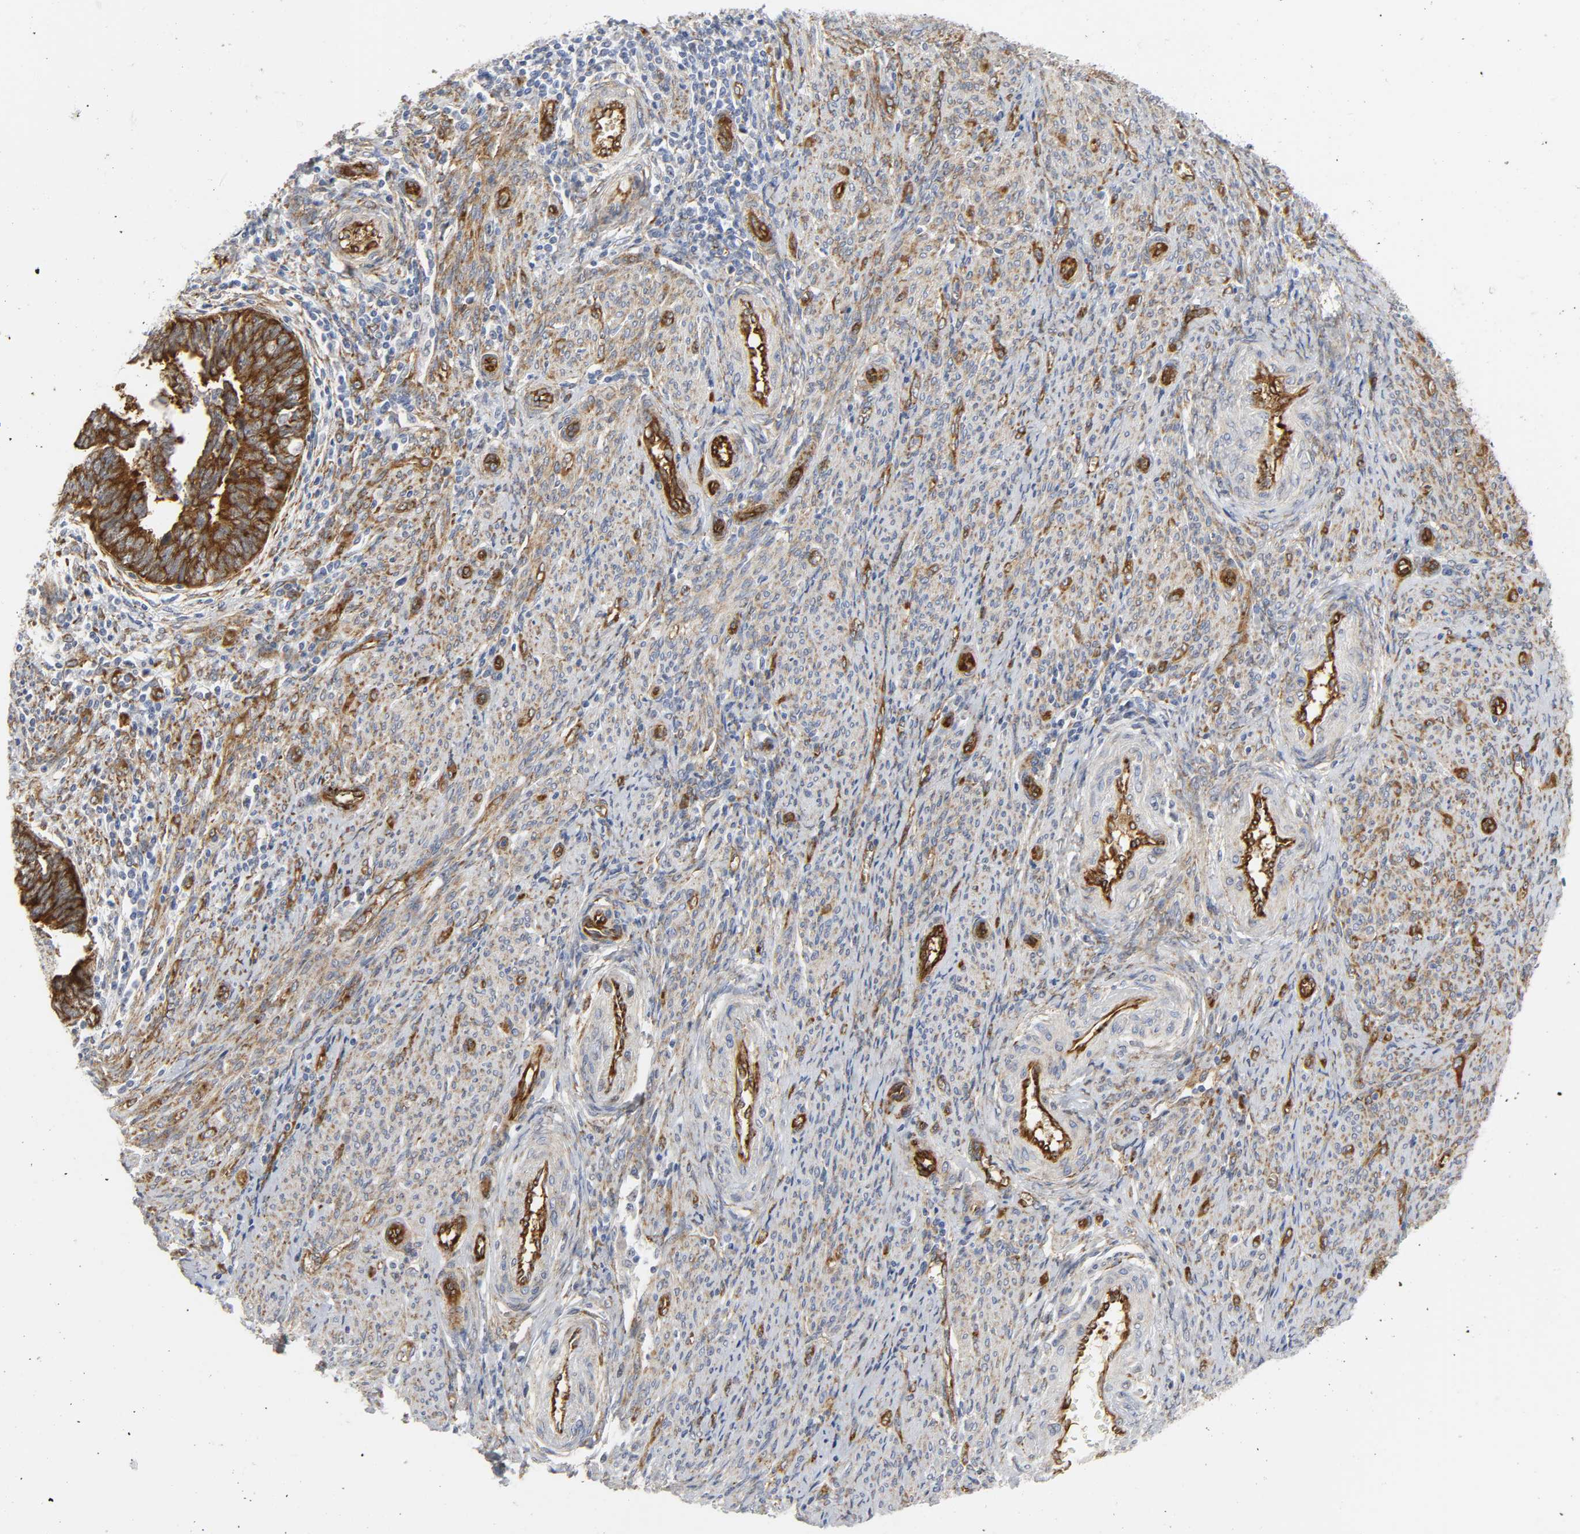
{"staining": {"intensity": "strong", "quantity": ">75%", "location": "cytoplasmic/membranous"}, "tissue": "endometrial cancer", "cell_type": "Tumor cells", "image_type": "cancer", "snomed": [{"axis": "morphology", "description": "Adenocarcinoma, NOS"}, {"axis": "topography", "description": "Endometrium"}], "caption": "A histopathology image of human endometrial adenocarcinoma stained for a protein exhibits strong cytoplasmic/membranous brown staining in tumor cells.", "gene": "DOCK1", "patient": {"sex": "female", "age": 75}}